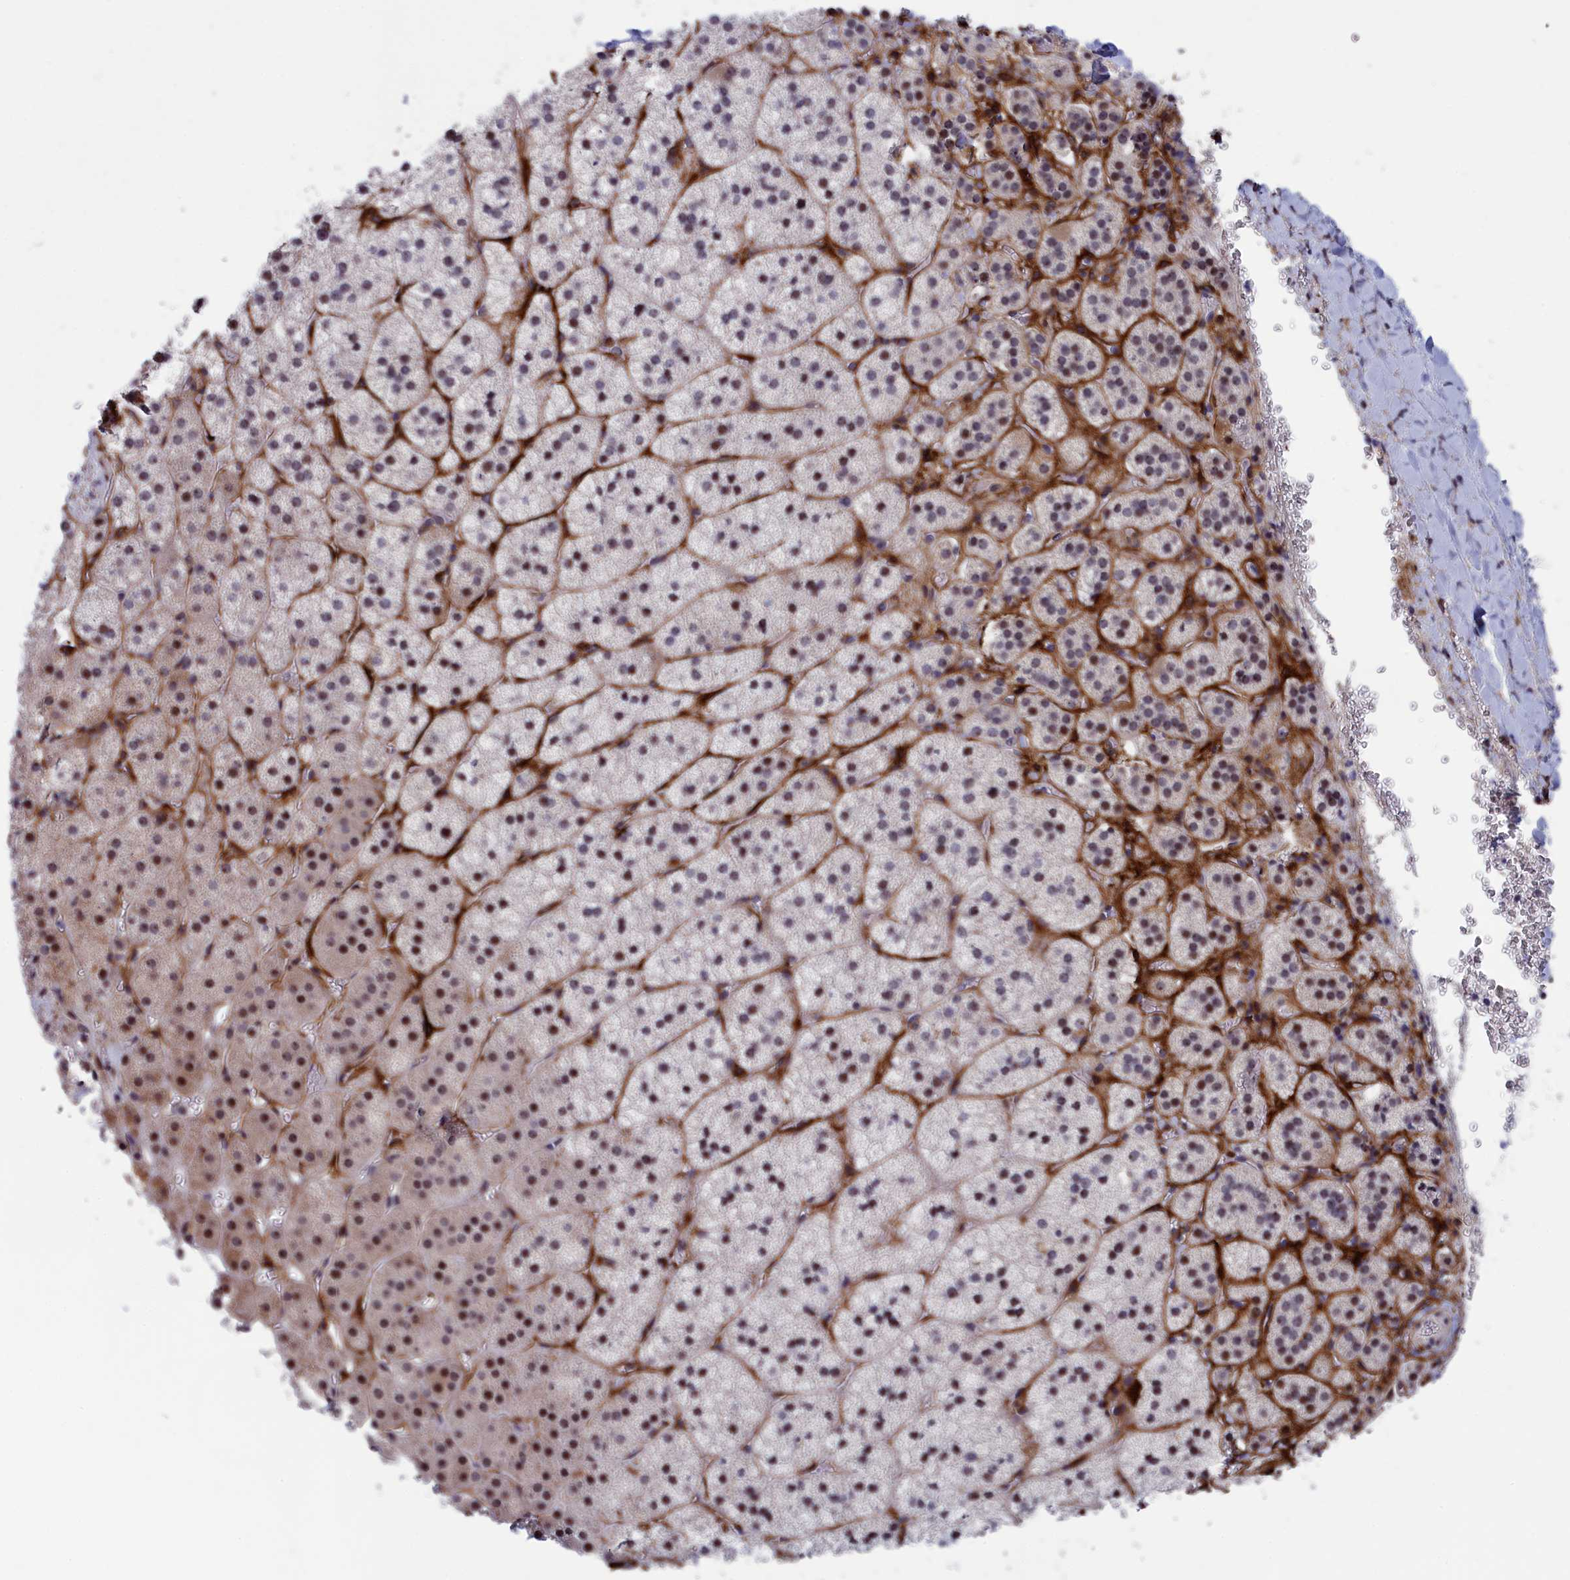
{"staining": {"intensity": "moderate", "quantity": "25%-75%", "location": "nuclear"}, "tissue": "adrenal gland", "cell_type": "Glandular cells", "image_type": "normal", "snomed": [{"axis": "morphology", "description": "Normal tissue, NOS"}, {"axis": "topography", "description": "Adrenal gland"}], "caption": "The micrograph demonstrates immunohistochemical staining of benign adrenal gland. There is moderate nuclear positivity is identified in about 25%-75% of glandular cells.", "gene": "PPAN", "patient": {"sex": "female", "age": 44}}